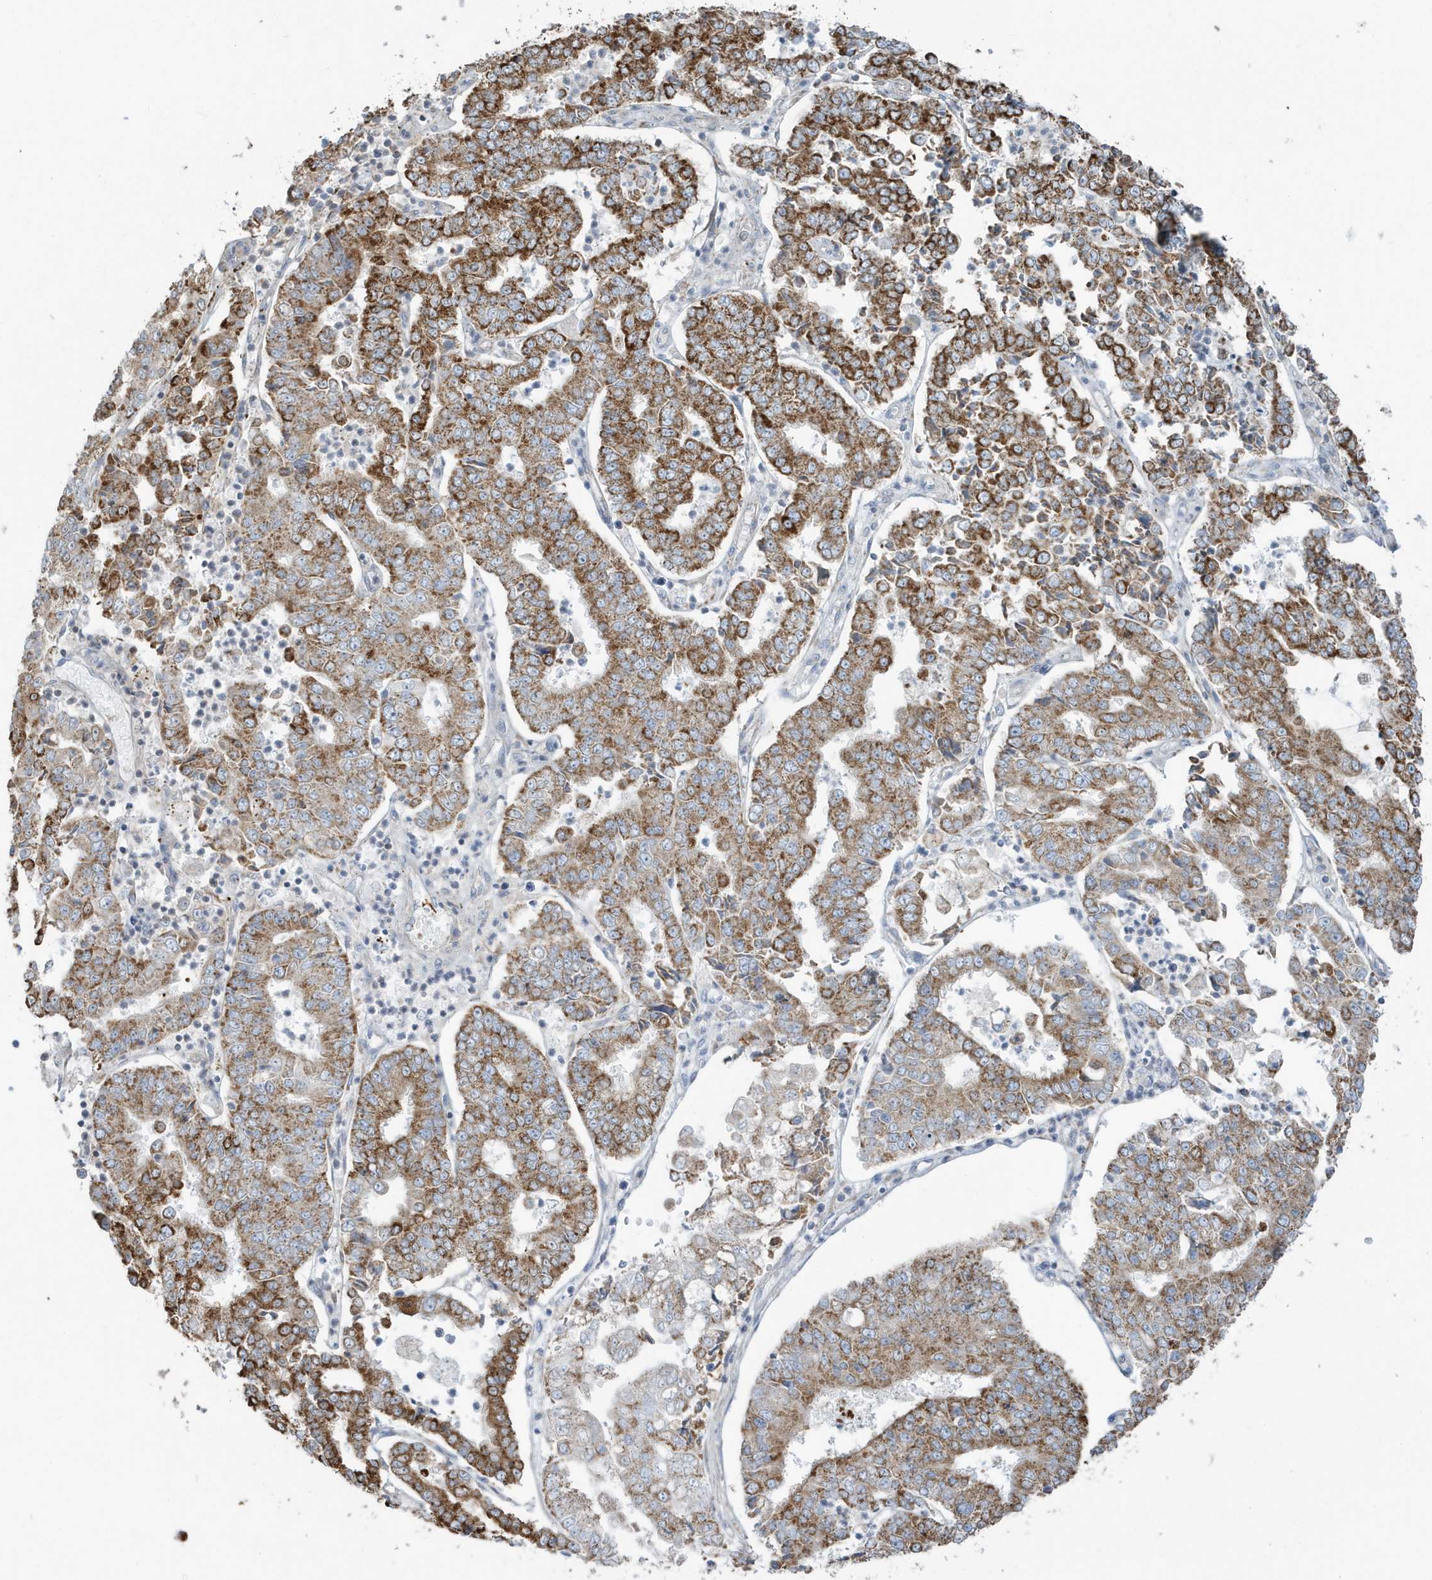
{"staining": {"intensity": "strong", "quantity": ">75%", "location": "cytoplasmic/membranous"}, "tissue": "stomach cancer", "cell_type": "Tumor cells", "image_type": "cancer", "snomed": [{"axis": "morphology", "description": "Adenocarcinoma, NOS"}, {"axis": "topography", "description": "Stomach"}], "caption": "IHC staining of adenocarcinoma (stomach), which reveals high levels of strong cytoplasmic/membranous positivity in approximately >75% of tumor cells indicating strong cytoplasmic/membranous protein staining. The staining was performed using DAB (3,3'-diaminobenzidine) (brown) for protein detection and nuclei were counterstained in hematoxylin (blue).", "gene": "RAB11FIP3", "patient": {"sex": "male", "age": 76}}